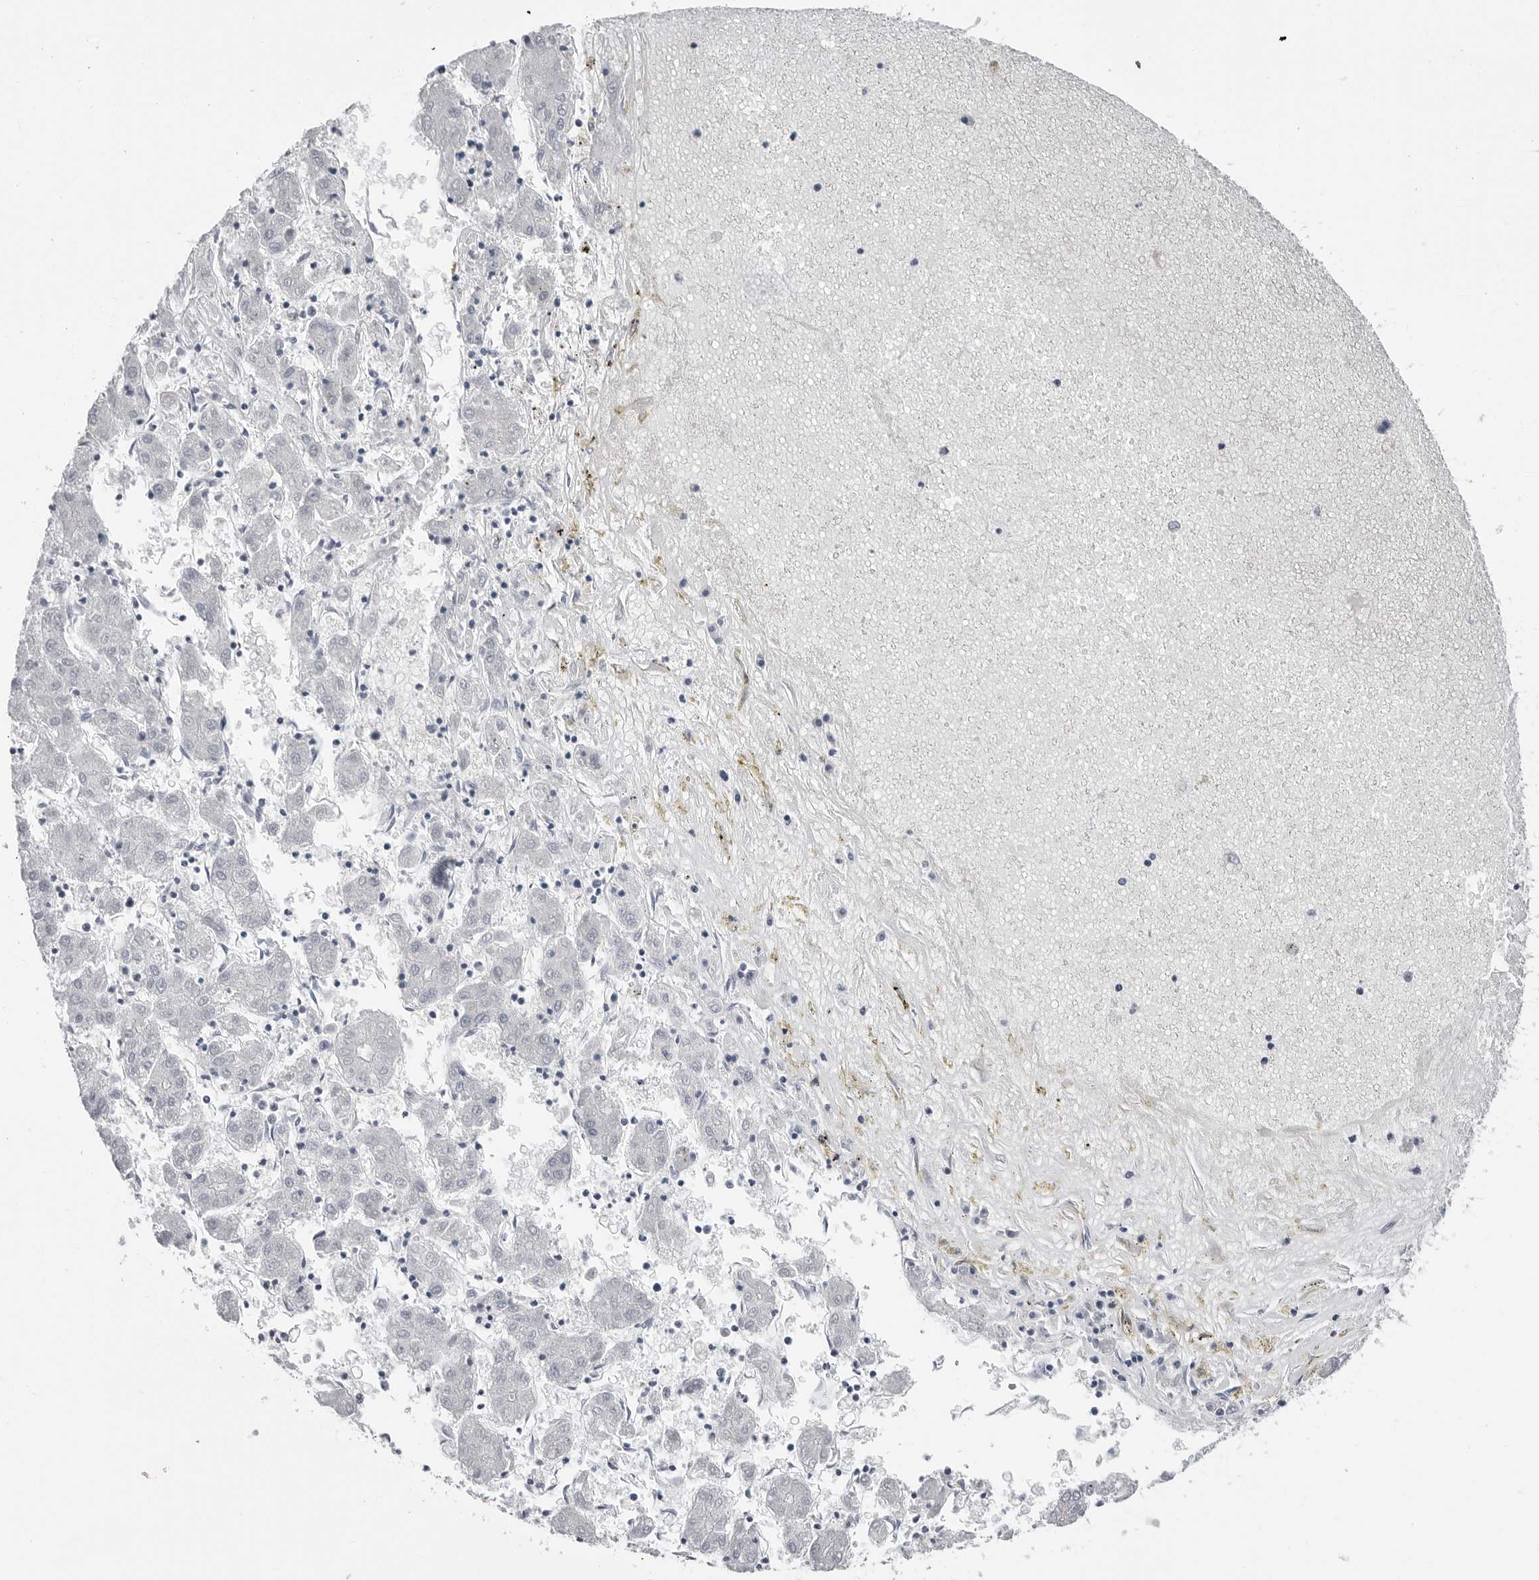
{"staining": {"intensity": "negative", "quantity": "none", "location": "none"}, "tissue": "liver cancer", "cell_type": "Tumor cells", "image_type": "cancer", "snomed": [{"axis": "morphology", "description": "Carcinoma, Hepatocellular, NOS"}, {"axis": "topography", "description": "Liver"}], "caption": "IHC of human hepatocellular carcinoma (liver) exhibits no staining in tumor cells.", "gene": "PGA3", "patient": {"sex": "male", "age": 72}}